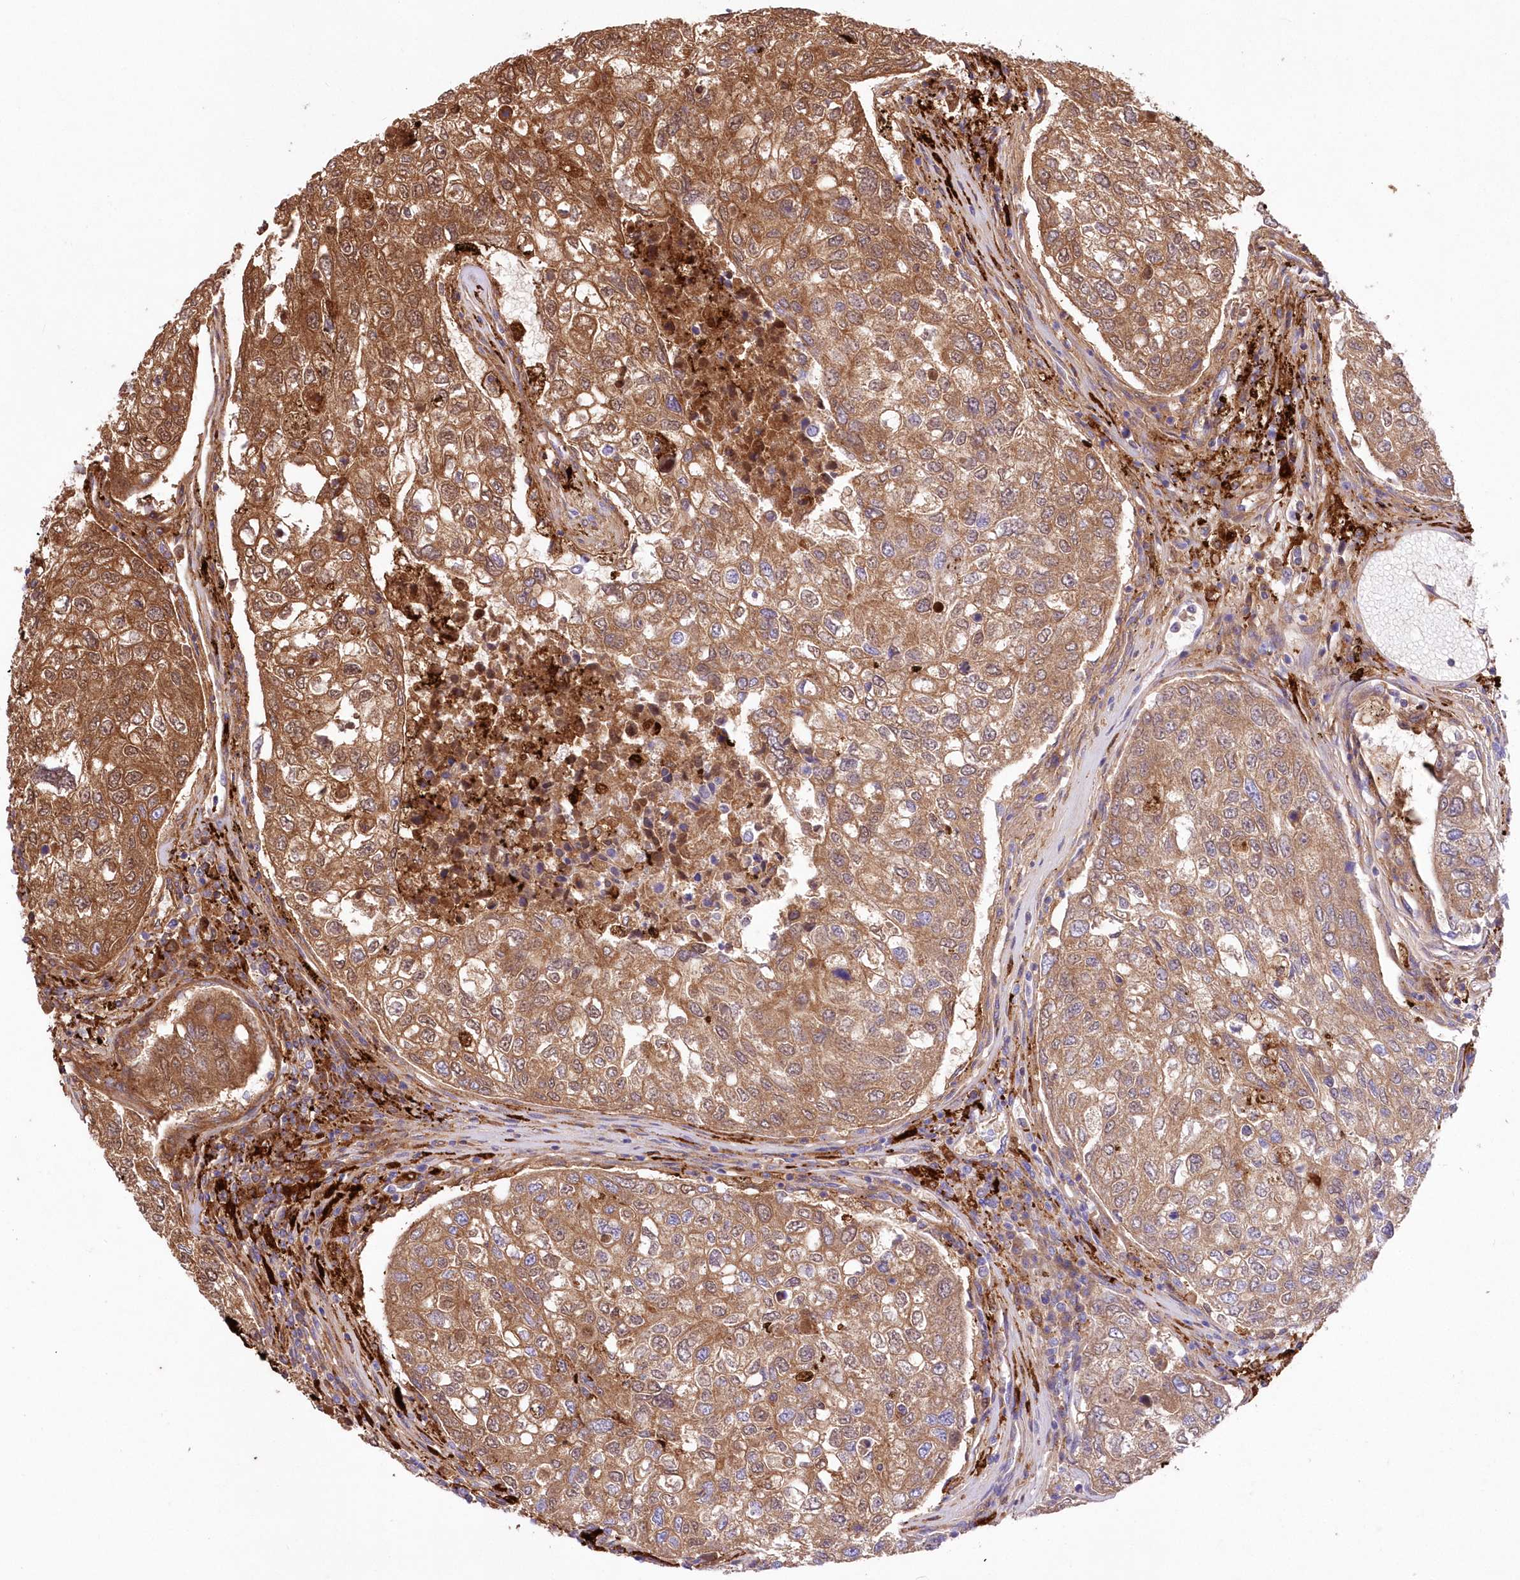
{"staining": {"intensity": "moderate", "quantity": ">75%", "location": "cytoplasmic/membranous"}, "tissue": "urothelial cancer", "cell_type": "Tumor cells", "image_type": "cancer", "snomed": [{"axis": "morphology", "description": "Urothelial carcinoma, High grade"}, {"axis": "topography", "description": "Lymph node"}, {"axis": "topography", "description": "Urinary bladder"}], "caption": "Immunohistochemistry (IHC) (DAB) staining of high-grade urothelial carcinoma displays moderate cytoplasmic/membranous protein positivity in approximately >75% of tumor cells.", "gene": "DNAJC19", "patient": {"sex": "male", "age": 51}}